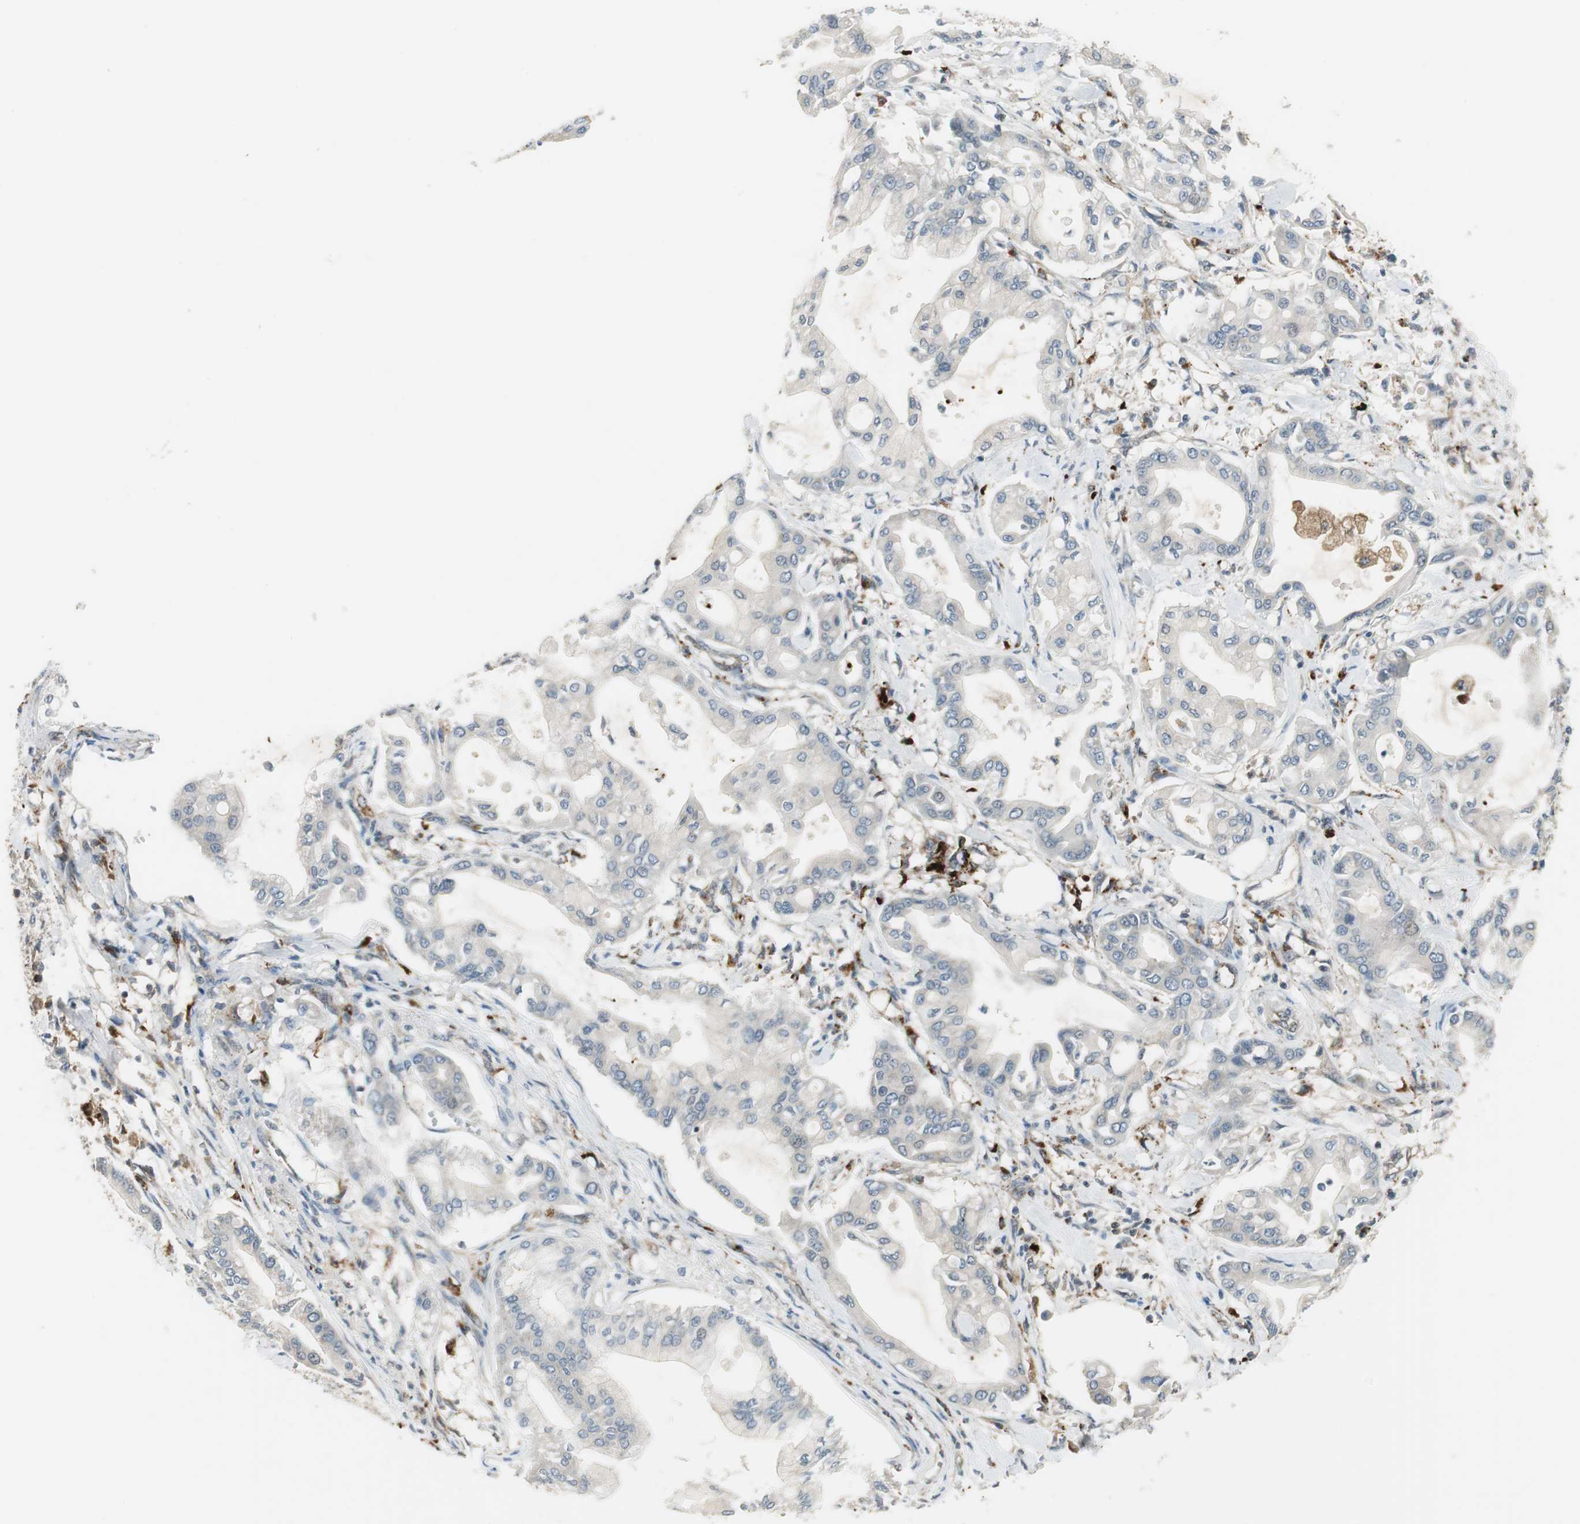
{"staining": {"intensity": "negative", "quantity": "none", "location": "none"}, "tissue": "pancreatic cancer", "cell_type": "Tumor cells", "image_type": "cancer", "snomed": [{"axis": "morphology", "description": "Adenocarcinoma, NOS"}, {"axis": "morphology", "description": "Adenocarcinoma, metastatic, NOS"}, {"axis": "topography", "description": "Lymph node"}, {"axis": "topography", "description": "Pancreas"}, {"axis": "topography", "description": "Duodenum"}], "caption": "DAB (3,3'-diaminobenzidine) immunohistochemical staining of pancreatic adenocarcinoma reveals no significant expression in tumor cells.", "gene": "NCK1", "patient": {"sex": "female", "age": 64}}